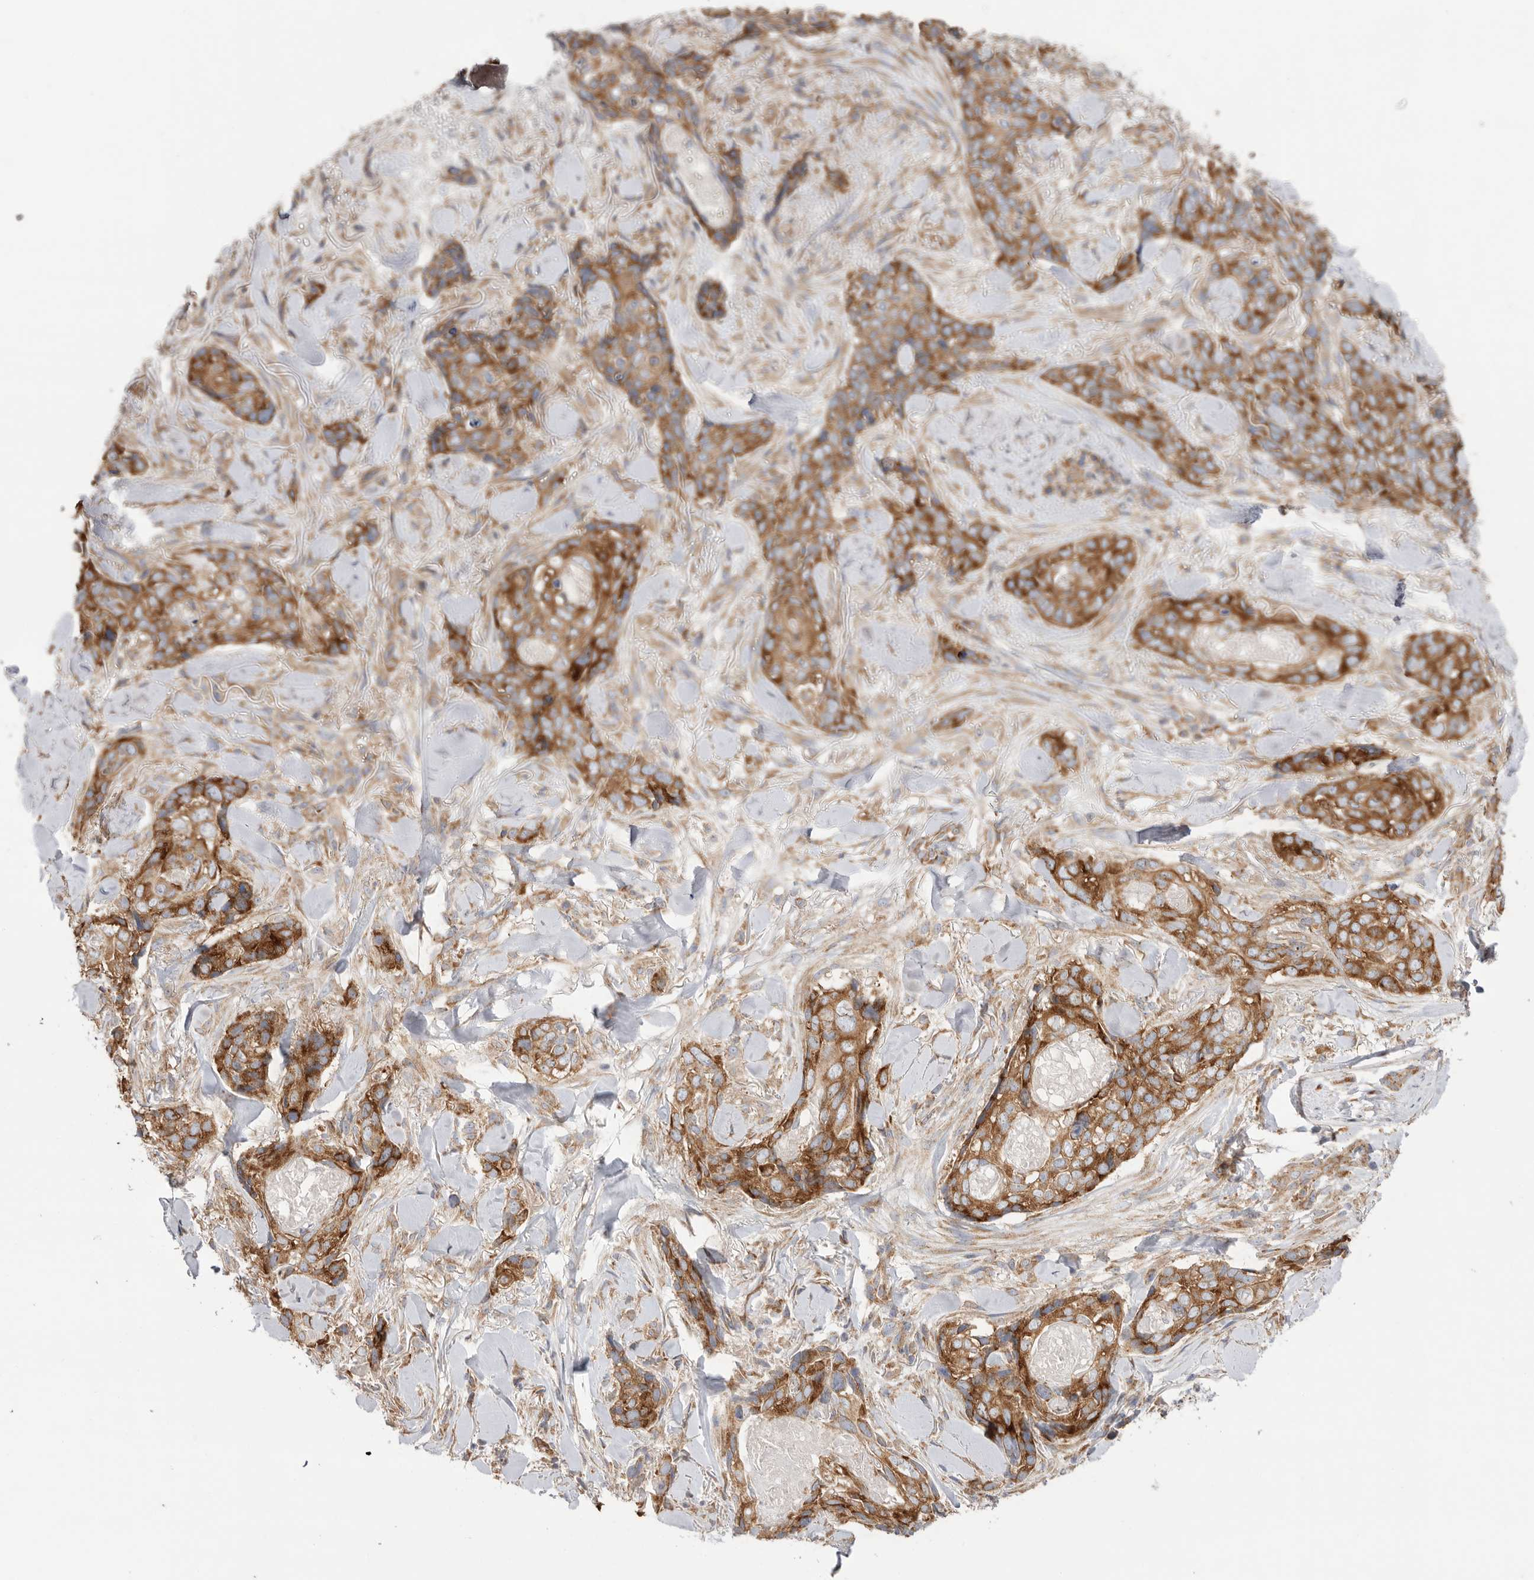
{"staining": {"intensity": "strong", "quantity": ">75%", "location": "cytoplasmic/membranous"}, "tissue": "skin cancer", "cell_type": "Tumor cells", "image_type": "cancer", "snomed": [{"axis": "morphology", "description": "Basal cell carcinoma"}, {"axis": "topography", "description": "Skin"}], "caption": "A micrograph of skin cancer (basal cell carcinoma) stained for a protein exhibits strong cytoplasmic/membranous brown staining in tumor cells.", "gene": "SERBP1", "patient": {"sex": "female", "age": 82}}